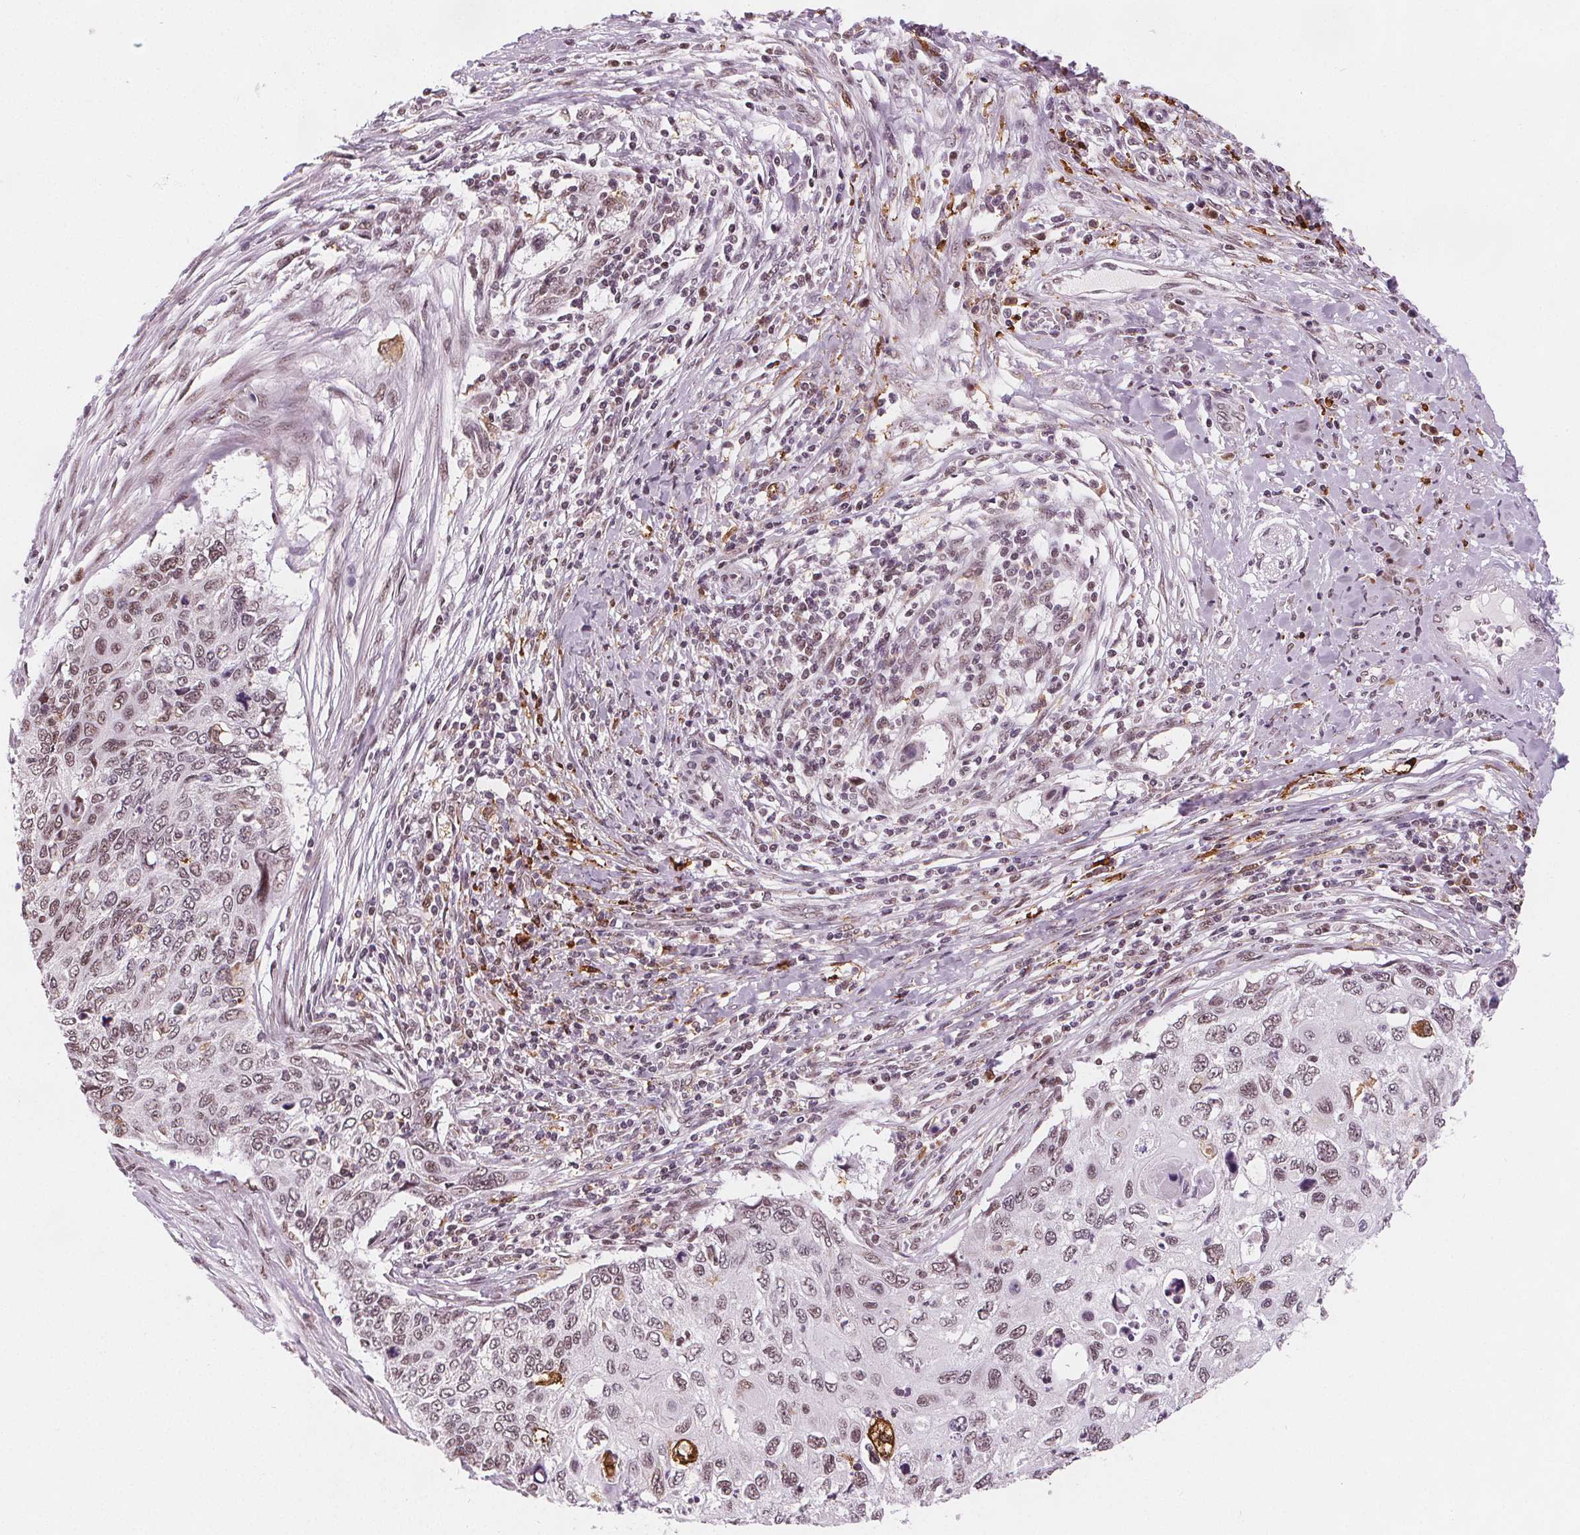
{"staining": {"intensity": "weak", "quantity": "25%-75%", "location": "nuclear"}, "tissue": "cervical cancer", "cell_type": "Tumor cells", "image_type": "cancer", "snomed": [{"axis": "morphology", "description": "Squamous cell carcinoma, NOS"}, {"axis": "topography", "description": "Cervix"}], "caption": "Immunohistochemical staining of human squamous cell carcinoma (cervical) exhibits low levels of weak nuclear protein staining in approximately 25%-75% of tumor cells.", "gene": "DPM2", "patient": {"sex": "female", "age": 70}}